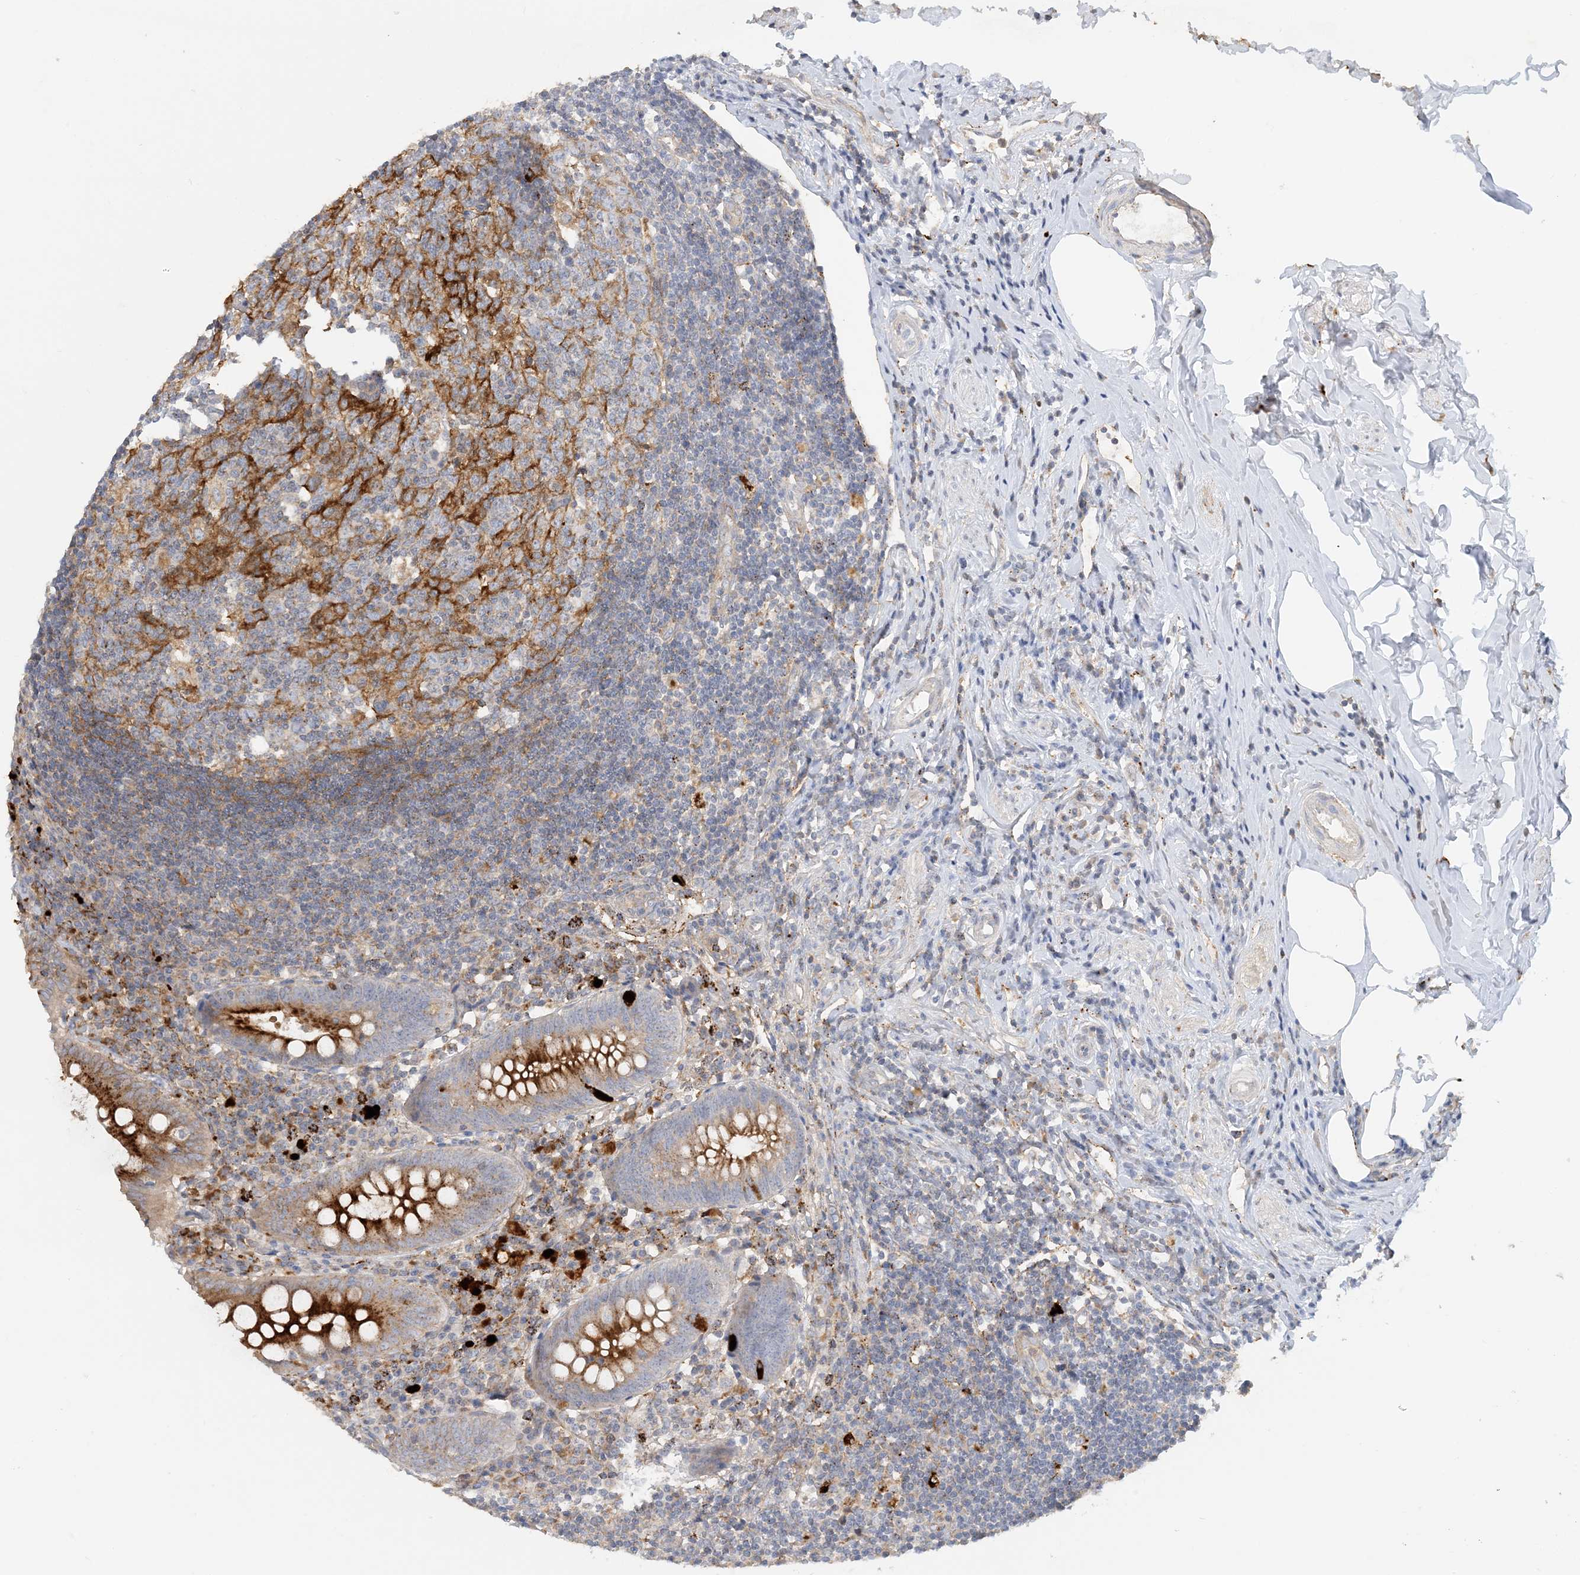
{"staining": {"intensity": "strong", "quantity": ">75%", "location": "cytoplasmic/membranous"}, "tissue": "appendix", "cell_type": "Glandular cells", "image_type": "normal", "snomed": [{"axis": "morphology", "description": "Normal tissue, NOS"}, {"axis": "topography", "description": "Appendix"}], "caption": "This photomicrograph demonstrates immunohistochemistry (IHC) staining of normal human appendix, with high strong cytoplasmic/membranous positivity in approximately >75% of glandular cells.", "gene": "SPPL2A", "patient": {"sex": "female", "age": 54}}